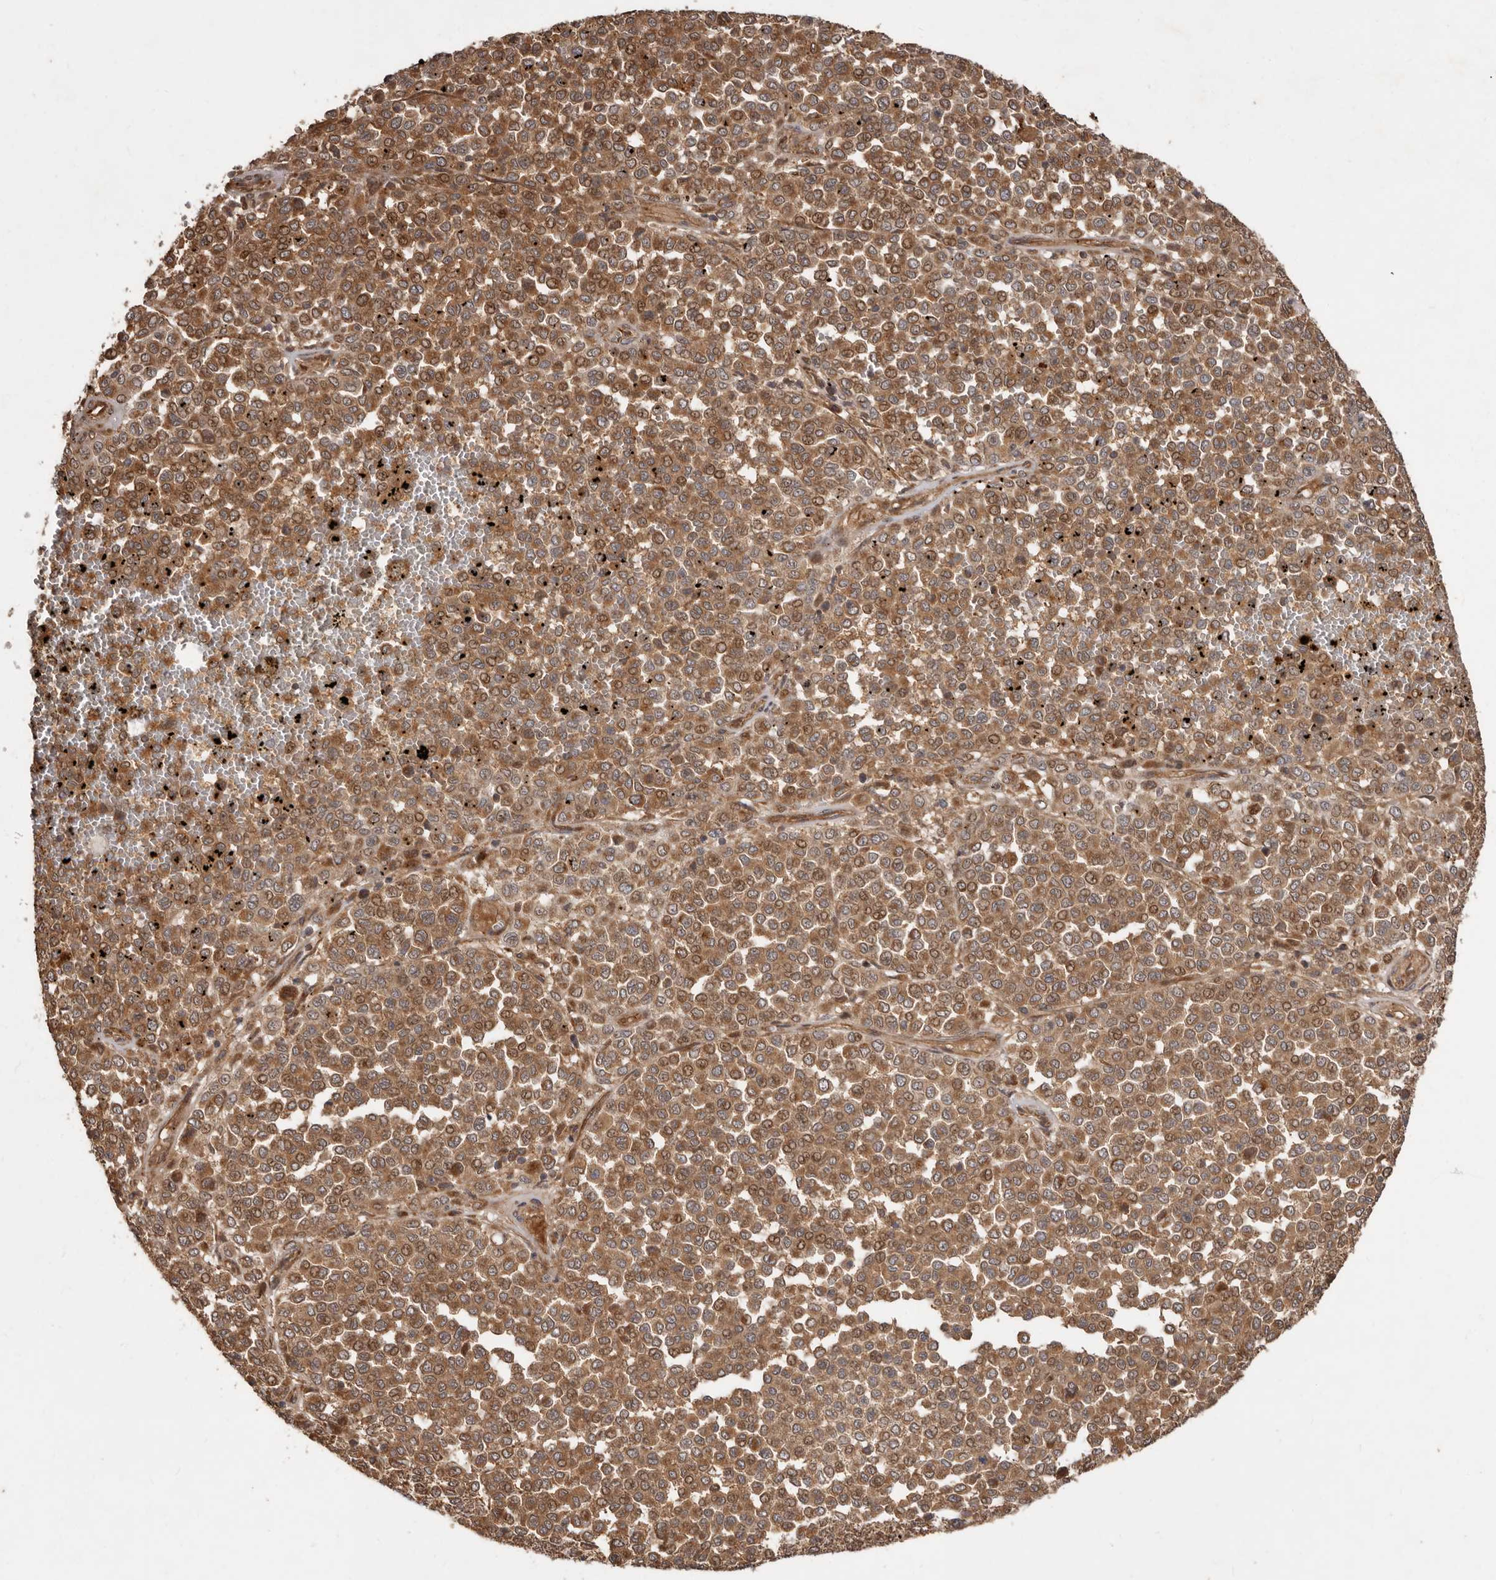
{"staining": {"intensity": "moderate", "quantity": ">75%", "location": "cytoplasmic/membranous"}, "tissue": "melanoma", "cell_type": "Tumor cells", "image_type": "cancer", "snomed": [{"axis": "morphology", "description": "Malignant melanoma, Metastatic site"}, {"axis": "topography", "description": "Pancreas"}], "caption": "A brown stain shows moderate cytoplasmic/membranous positivity of a protein in melanoma tumor cells.", "gene": "STK36", "patient": {"sex": "female", "age": 30}}